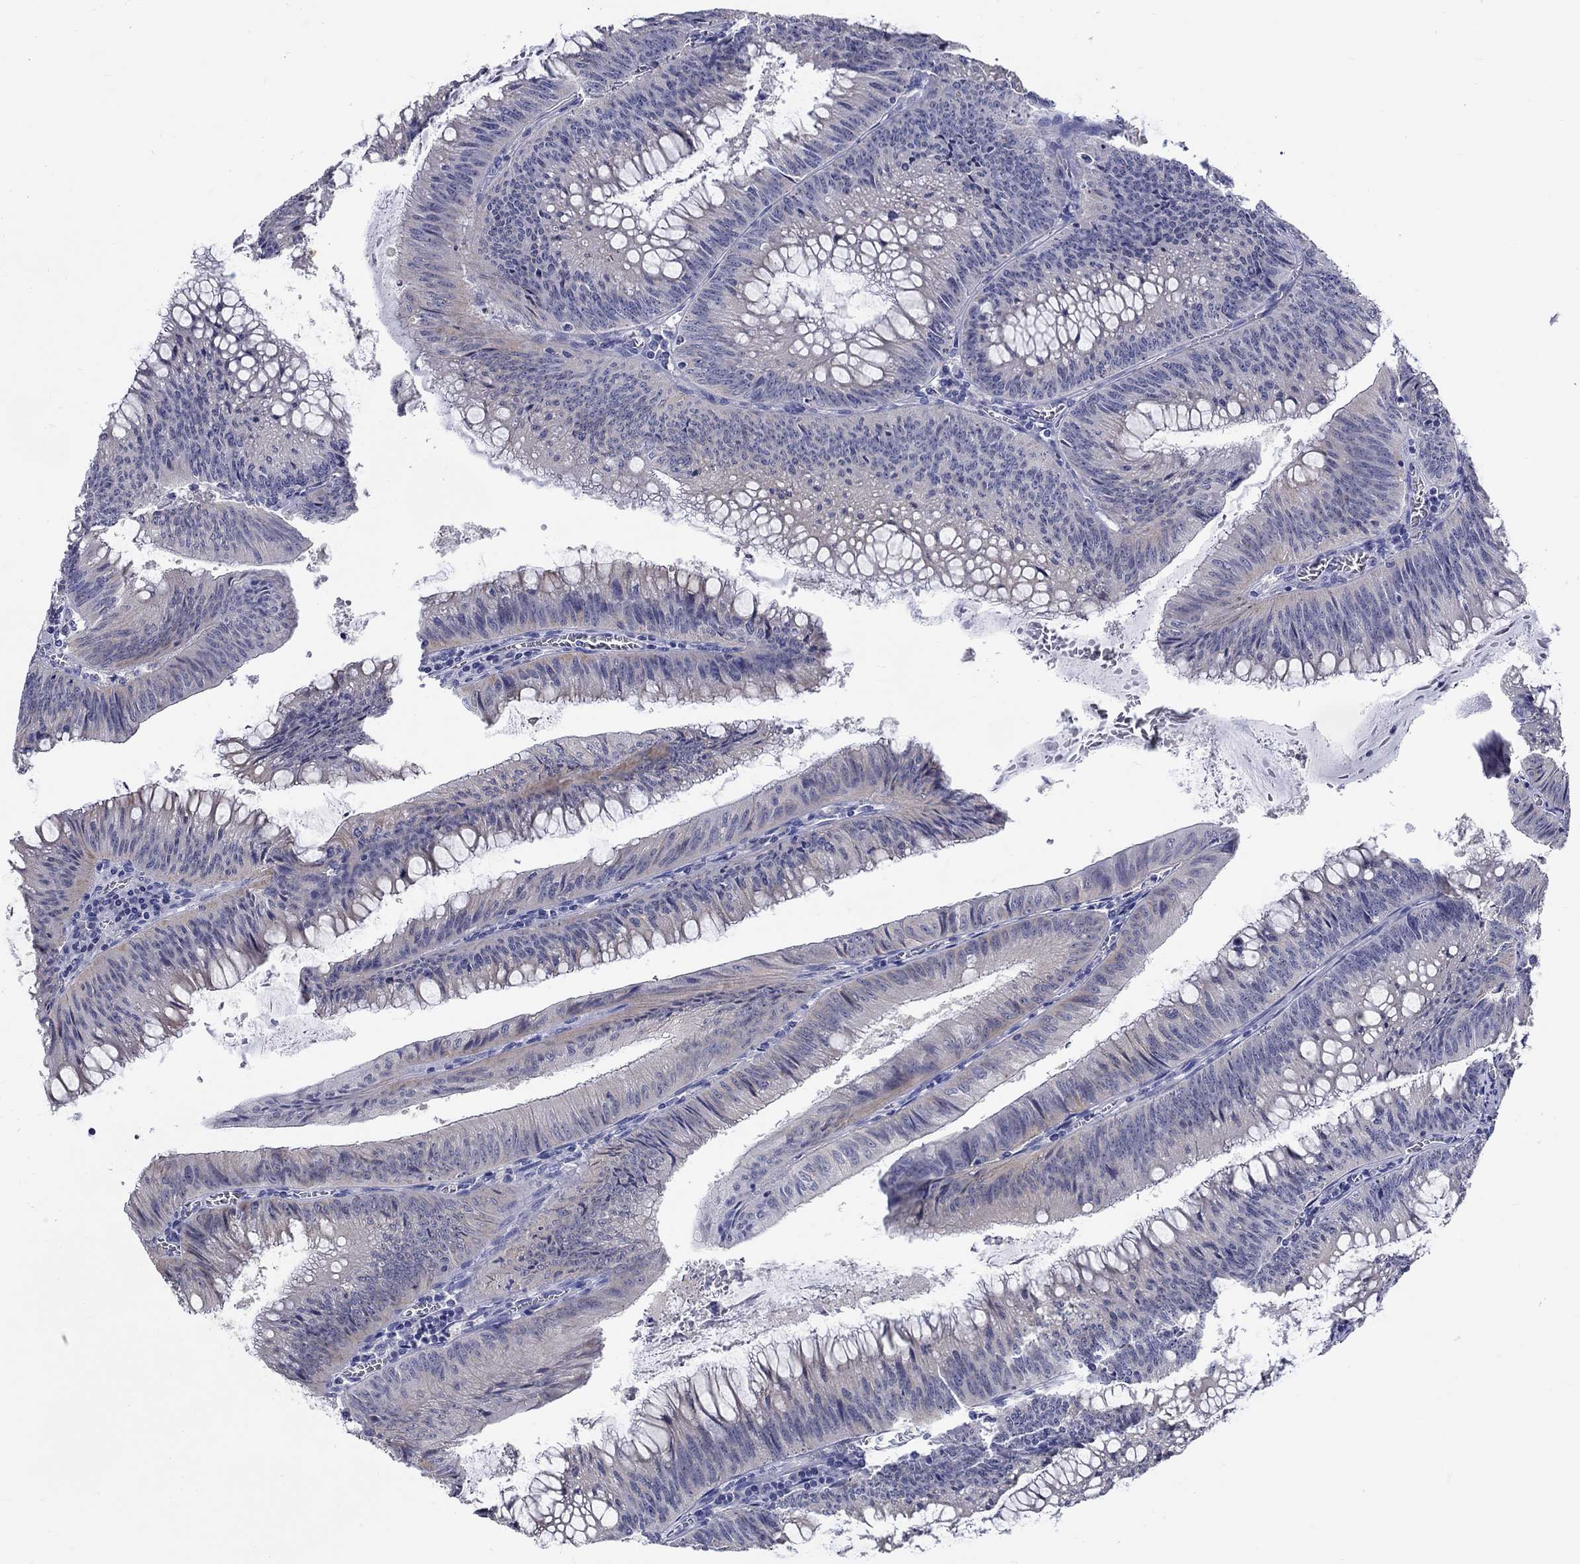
{"staining": {"intensity": "weak", "quantity": "<25%", "location": "cytoplasmic/membranous"}, "tissue": "colorectal cancer", "cell_type": "Tumor cells", "image_type": "cancer", "snomed": [{"axis": "morphology", "description": "Adenocarcinoma, NOS"}, {"axis": "topography", "description": "Rectum"}], "caption": "This is an immunohistochemistry (IHC) micrograph of human colorectal cancer (adenocarcinoma). There is no staining in tumor cells.", "gene": "SLC30A3", "patient": {"sex": "female", "age": 72}}